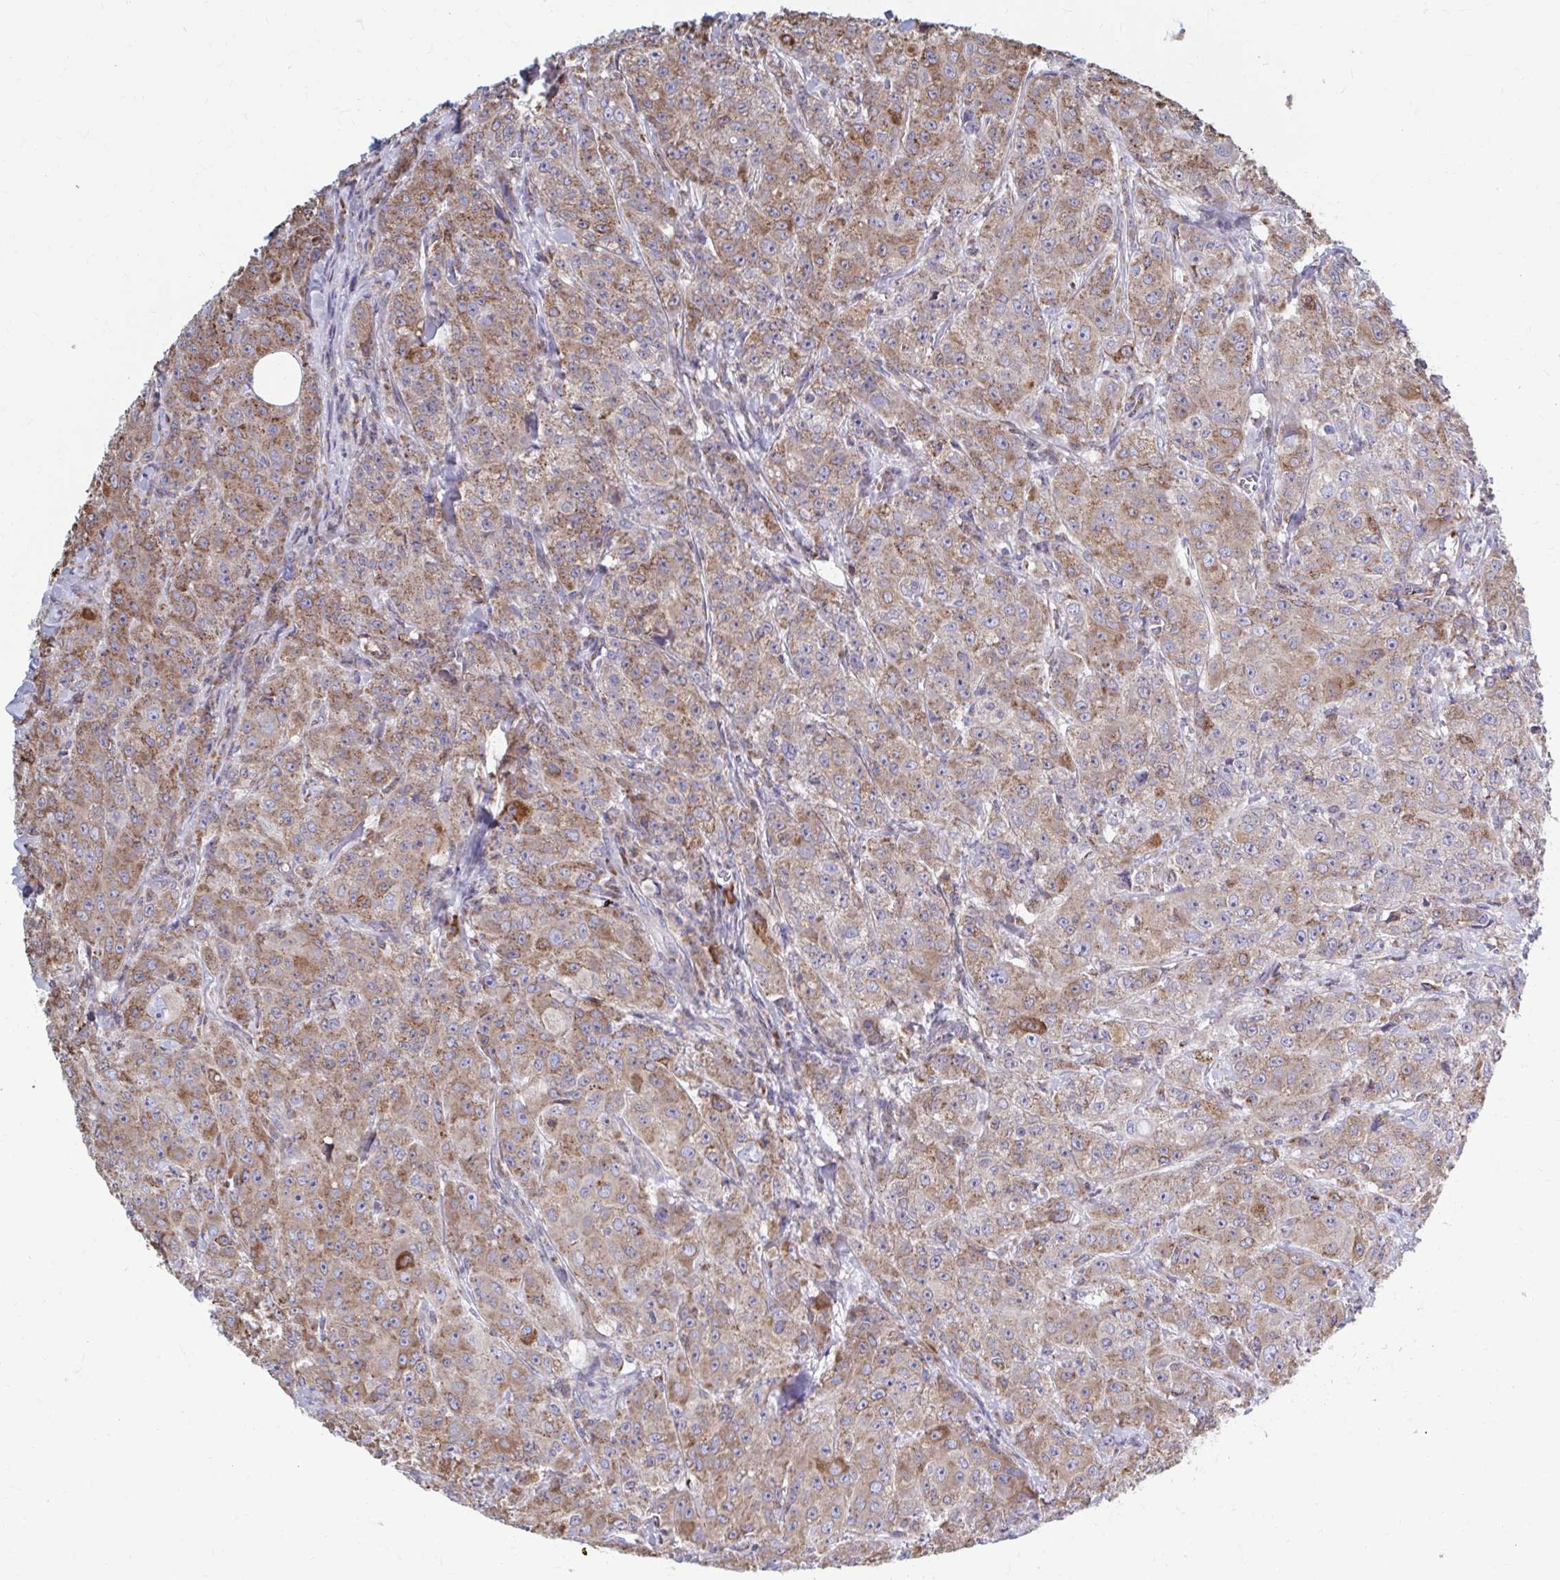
{"staining": {"intensity": "moderate", "quantity": ">75%", "location": "cytoplasmic/membranous"}, "tissue": "breast cancer", "cell_type": "Tumor cells", "image_type": "cancer", "snomed": [{"axis": "morphology", "description": "Normal tissue, NOS"}, {"axis": "morphology", "description": "Duct carcinoma"}, {"axis": "topography", "description": "Breast"}], "caption": "Immunohistochemical staining of human infiltrating ductal carcinoma (breast) exhibits moderate cytoplasmic/membranous protein staining in about >75% of tumor cells. Using DAB (brown) and hematoxylin (blue) stains, captured at high magnification using brightfield microscopy.", "gene": "FKBP2", "patient": {"sex": "female", "age": 43}}